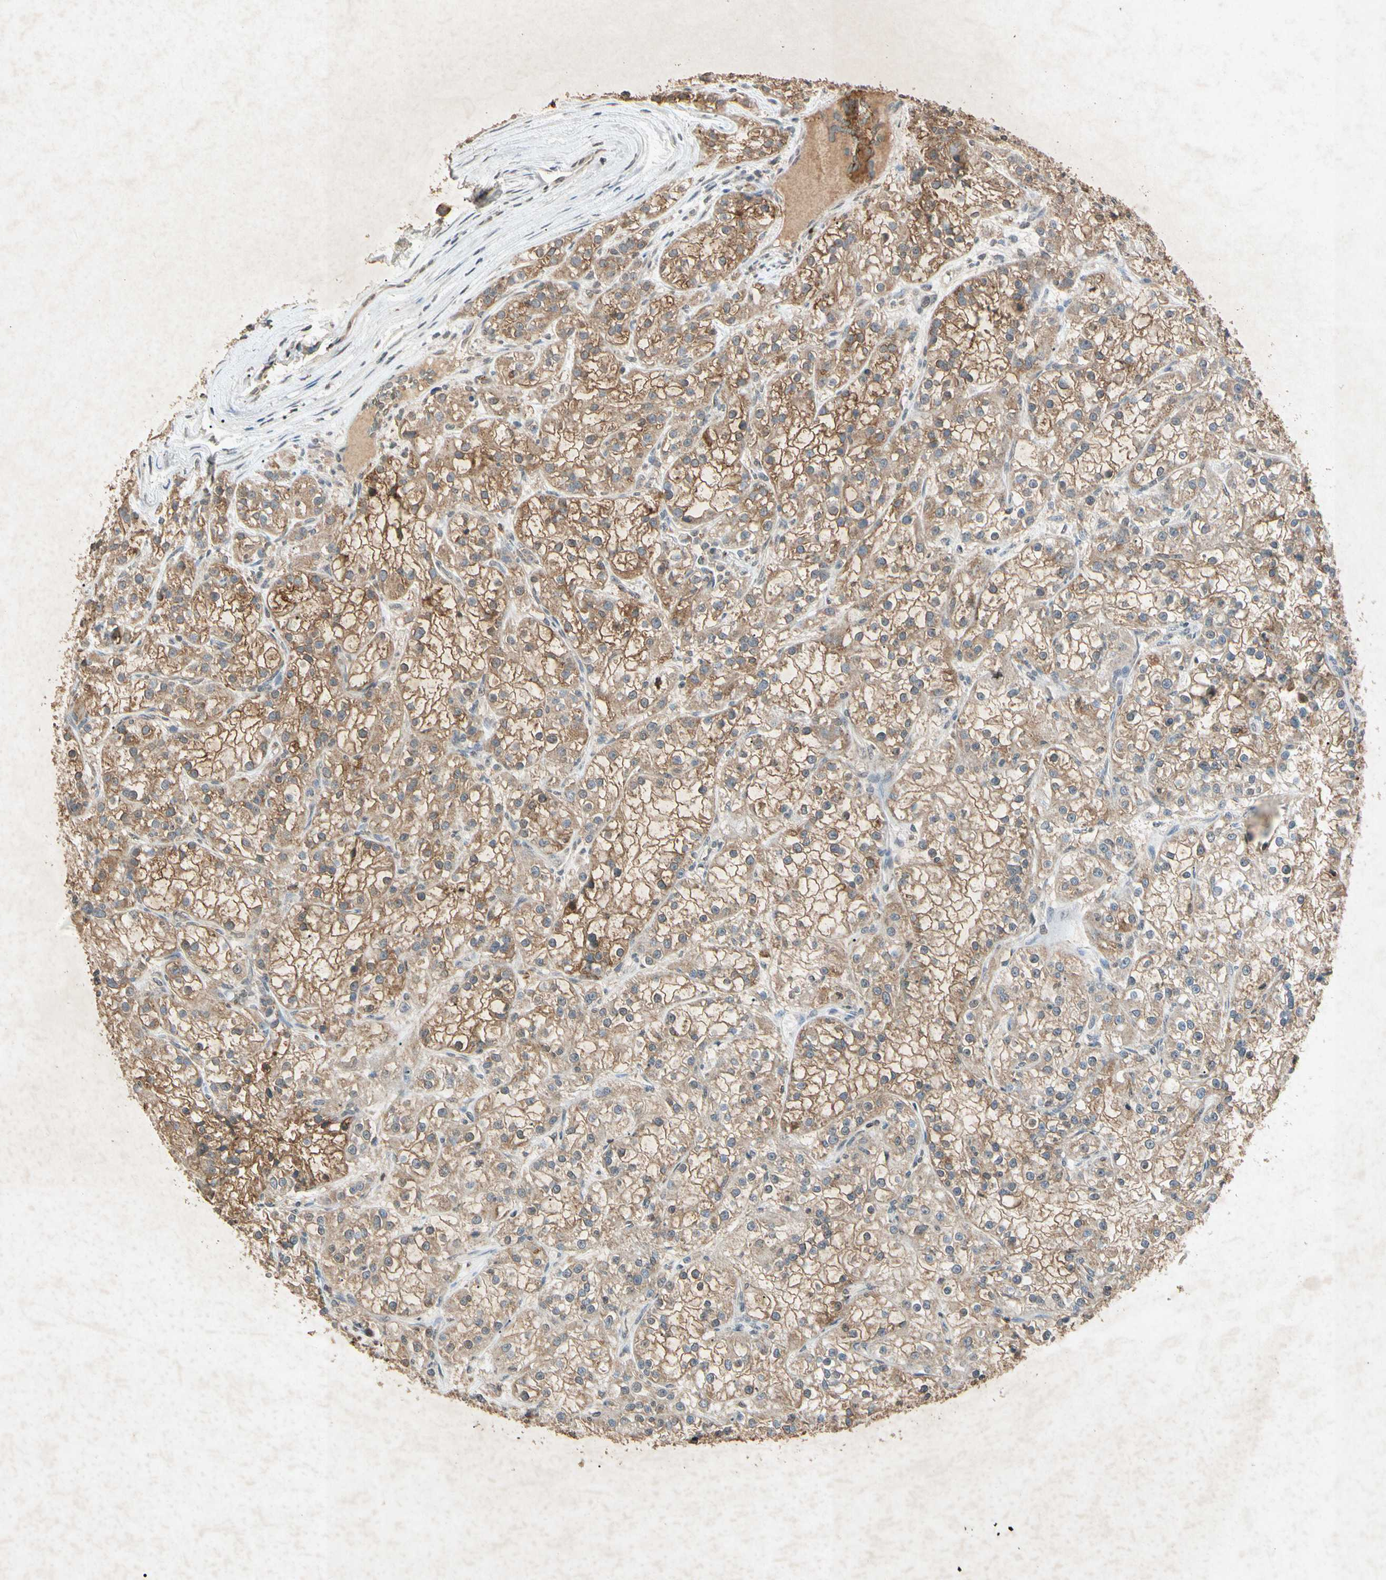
{"staining": {"intensity": "moderate", "quantity": ">75%", "location": "cytoplasmic/membranous"}, "tissue": "renal cancer", "cell_type": "Tumor cells", "image_type": "cancer", "snomed": [{"axis": "morphology", "description": "Adenocarcinoma, NOS"}, {"axis": "topography", "description": "Kidney"}], "caption": "A high-resolution histopathology image shows immunohistochemistry staining of adenocarcinoma (renal), which reveals moderate cytoplasmic/membranous expression in about >75% of tumor cells.", "gene": "MSRB1", "patient": {"sex": "female", "age": 52}}